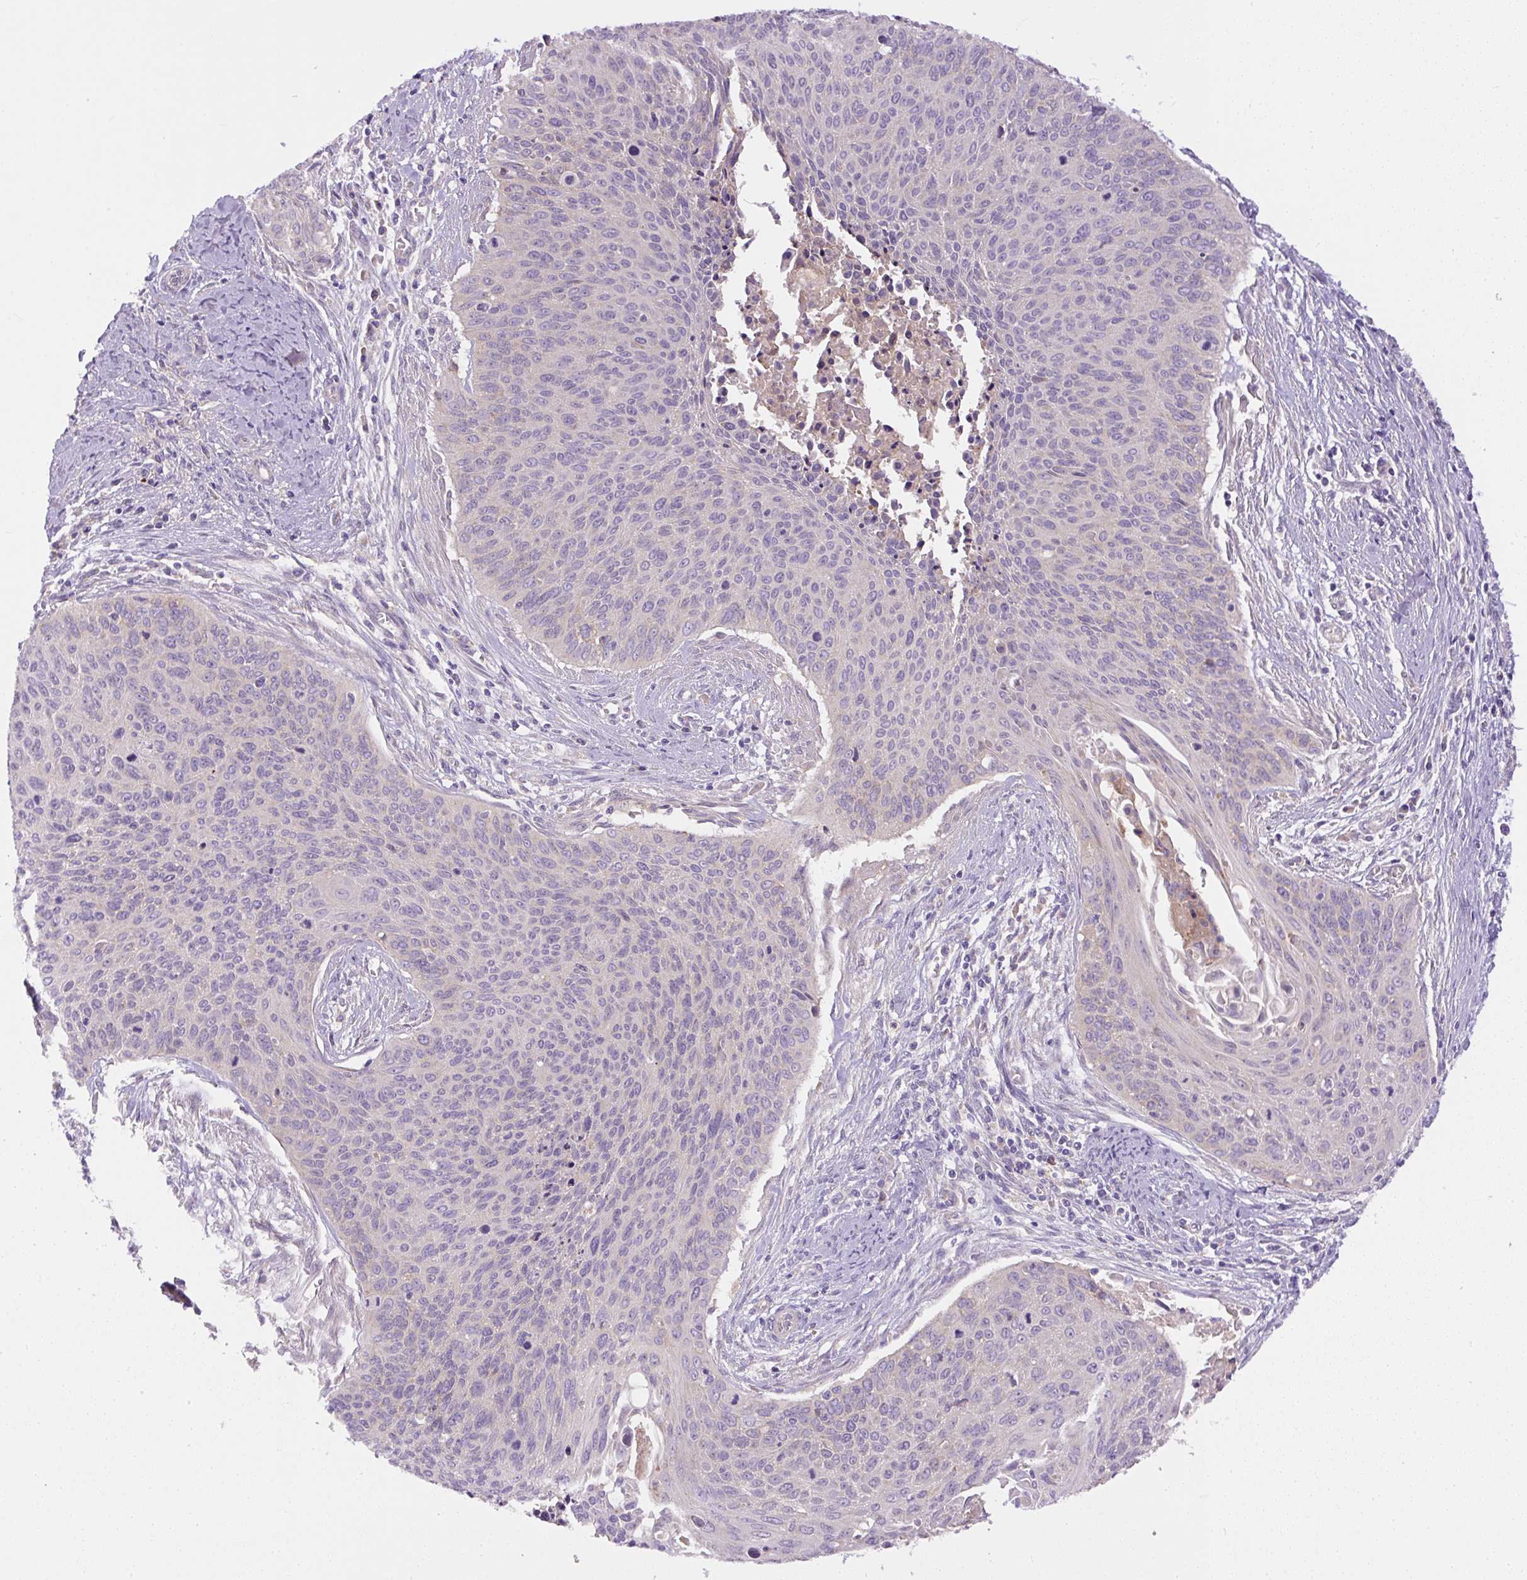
{"staining": {"intensity": "negative", "quantity": "none", "location": "none"}, "tissue": "cervical cancer", "cell_type": "Tumor cells", "image_type": "cancer", "snomed": [{"axis": "morphology", "description": "Squamous cell carcinoma, NOS"}, {"axis": "topography", "description": "Cervix"}], "caption": "Immunohistochemistry image of neoplastic tissue: cervical cancer (squamous cell carcinoma) stained with DAB (3,3'-diaminobenzidine) exhibits no significant protein expression in tumor cells.", "gene": "DAPK1", "patient": {"sex": "female", "age": 55}}